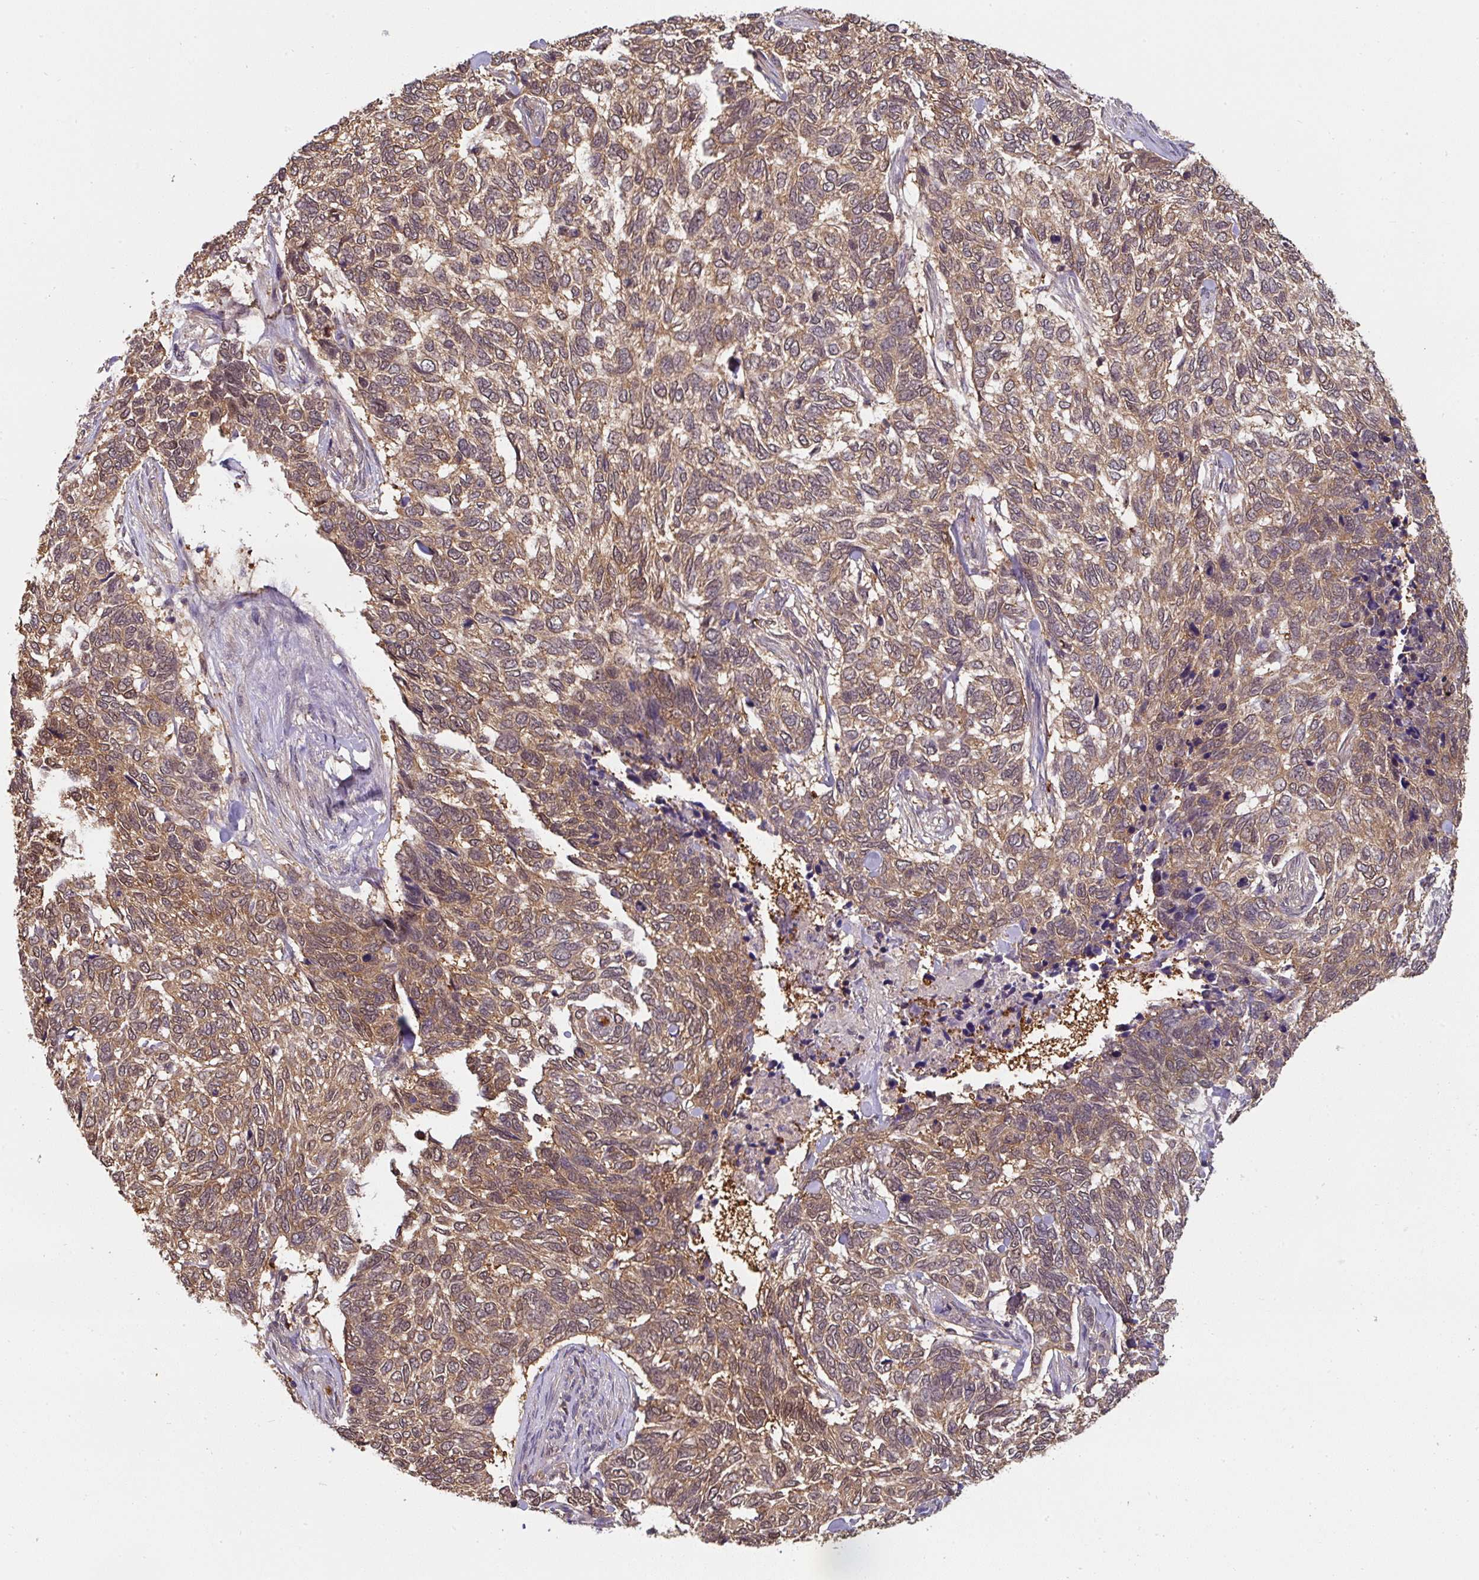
{"staining": {"intensity": "moderate", "quantity": ">75%", "location": "cytoplasmic/membranous"}, "tissue": "skin cancer", "cell_type": "Tumor cells", "image_type": "cancer", "snomed": [{"axis": "morphology", "description": "Basal cell carcinoma"}, {"axis": "topography", "description": "Skin"}], "caption": "Tumor cells reveal medium levels of moderate cytoplasmic/membranous expression in approximately >75% of cells in basal cell carcinoma (skin). Ihc stains the protein of interest in brown and the nuclei are stained blue.", "gene": "ST13", "patient": {"sex": "female", "age": 65}}